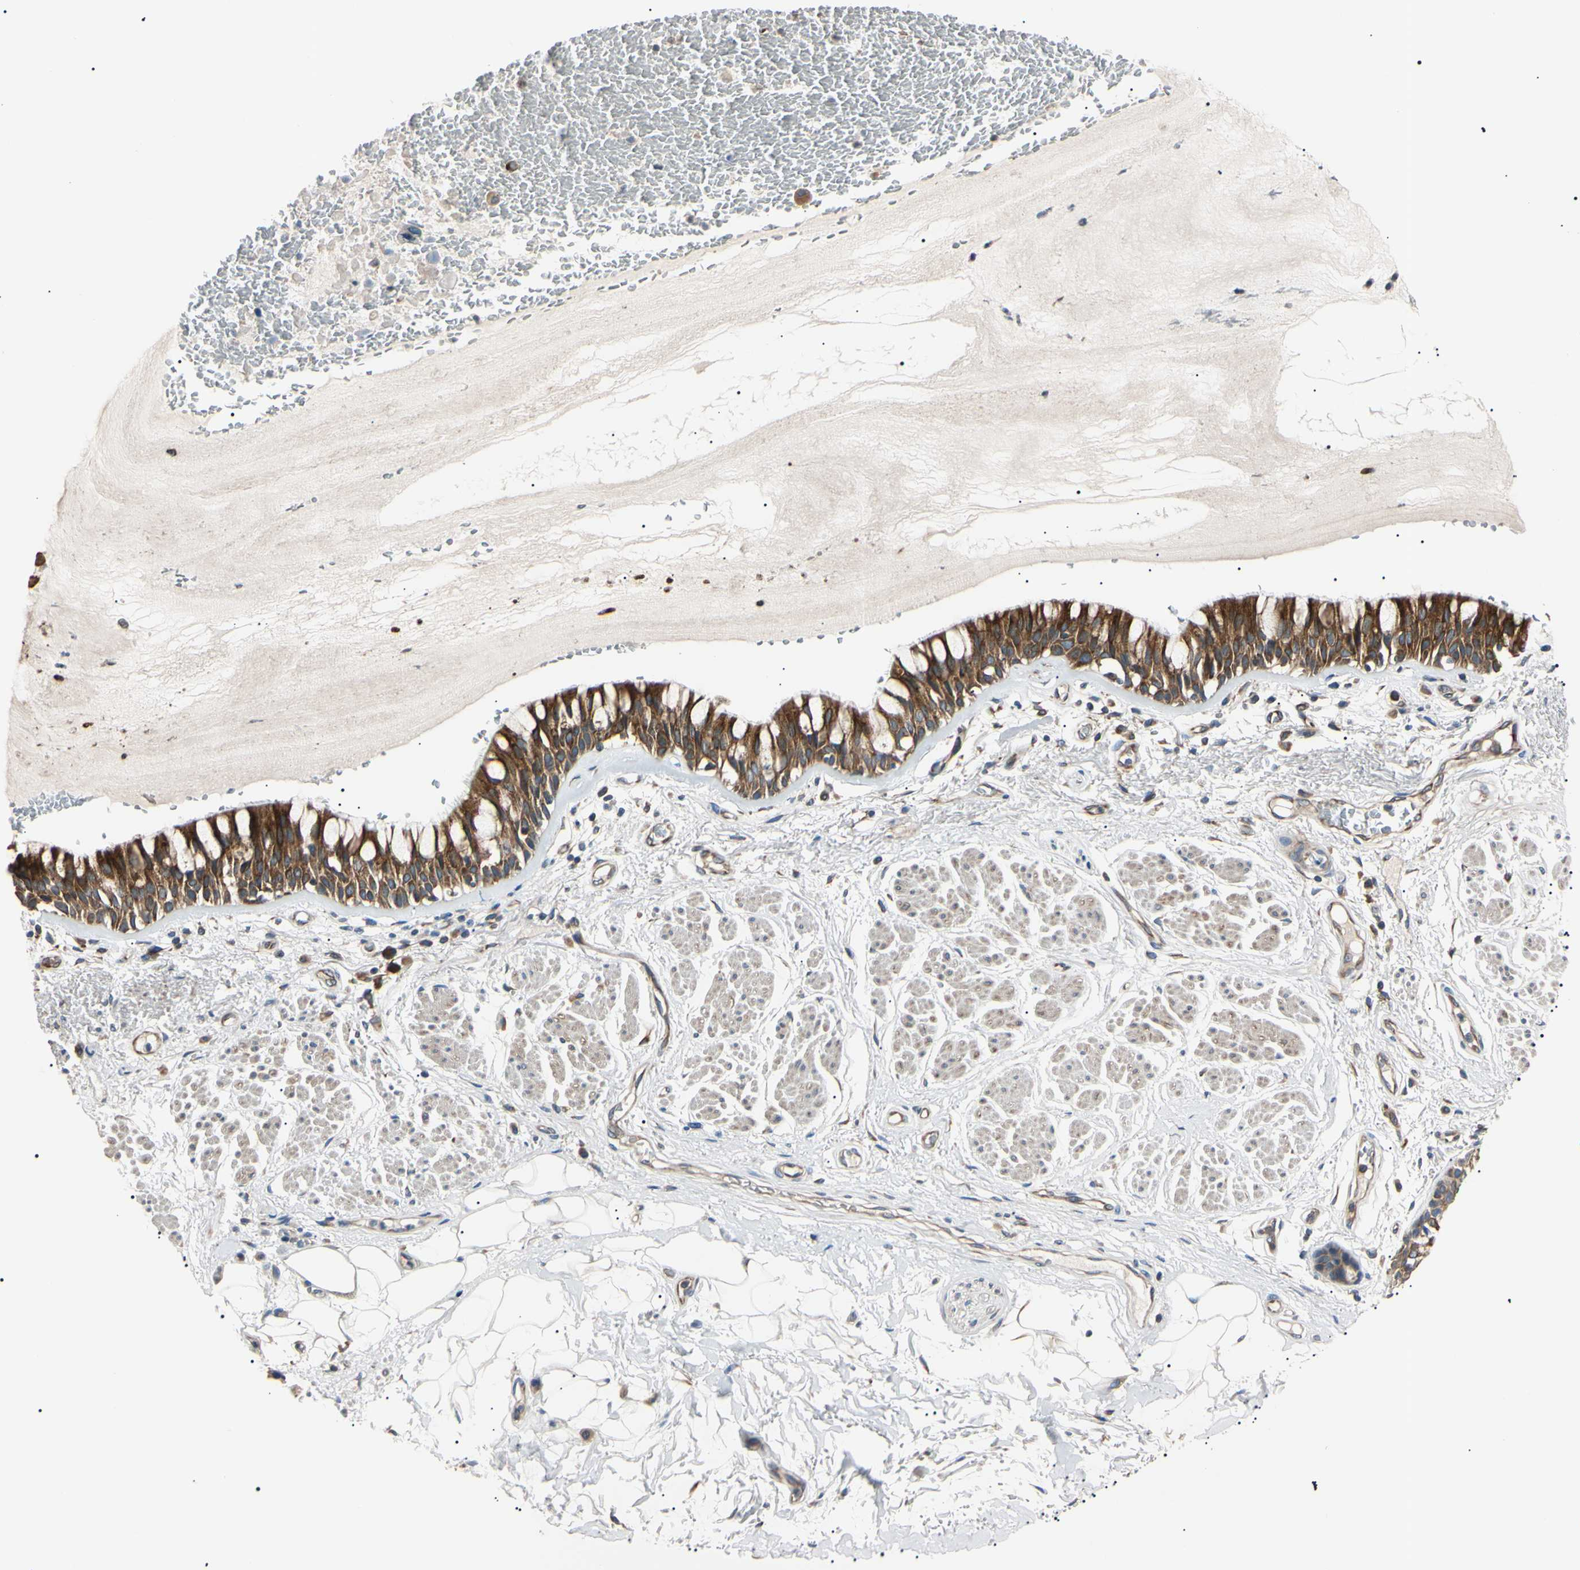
{"staining": {"intensity": "strong", "quantity": ">75%", "location": "cytoplasmic/membranous"}, "tissue": "bronchus", "cell_type": "Respiratory epithelial cells", "image_type": "normal", "snomed": [{"axis": "morphology", "description": "Normal tissue, NOS"}, {"axis": "topography", "description": "Bronchus"}], "caption": "Respiratory epithelial cells exhibit high levels of strong cytoplasmic/membranous staining in approximately >75% of cells in benign human bronchus. The staining was performed using DAB (3,3'-diaminobenzidine), with brown indicating positive protein expression. Nuclei are stained blue with hematoxylin.", "gene": "VAPA", "patient": {"sex": "male", "age": 66}}